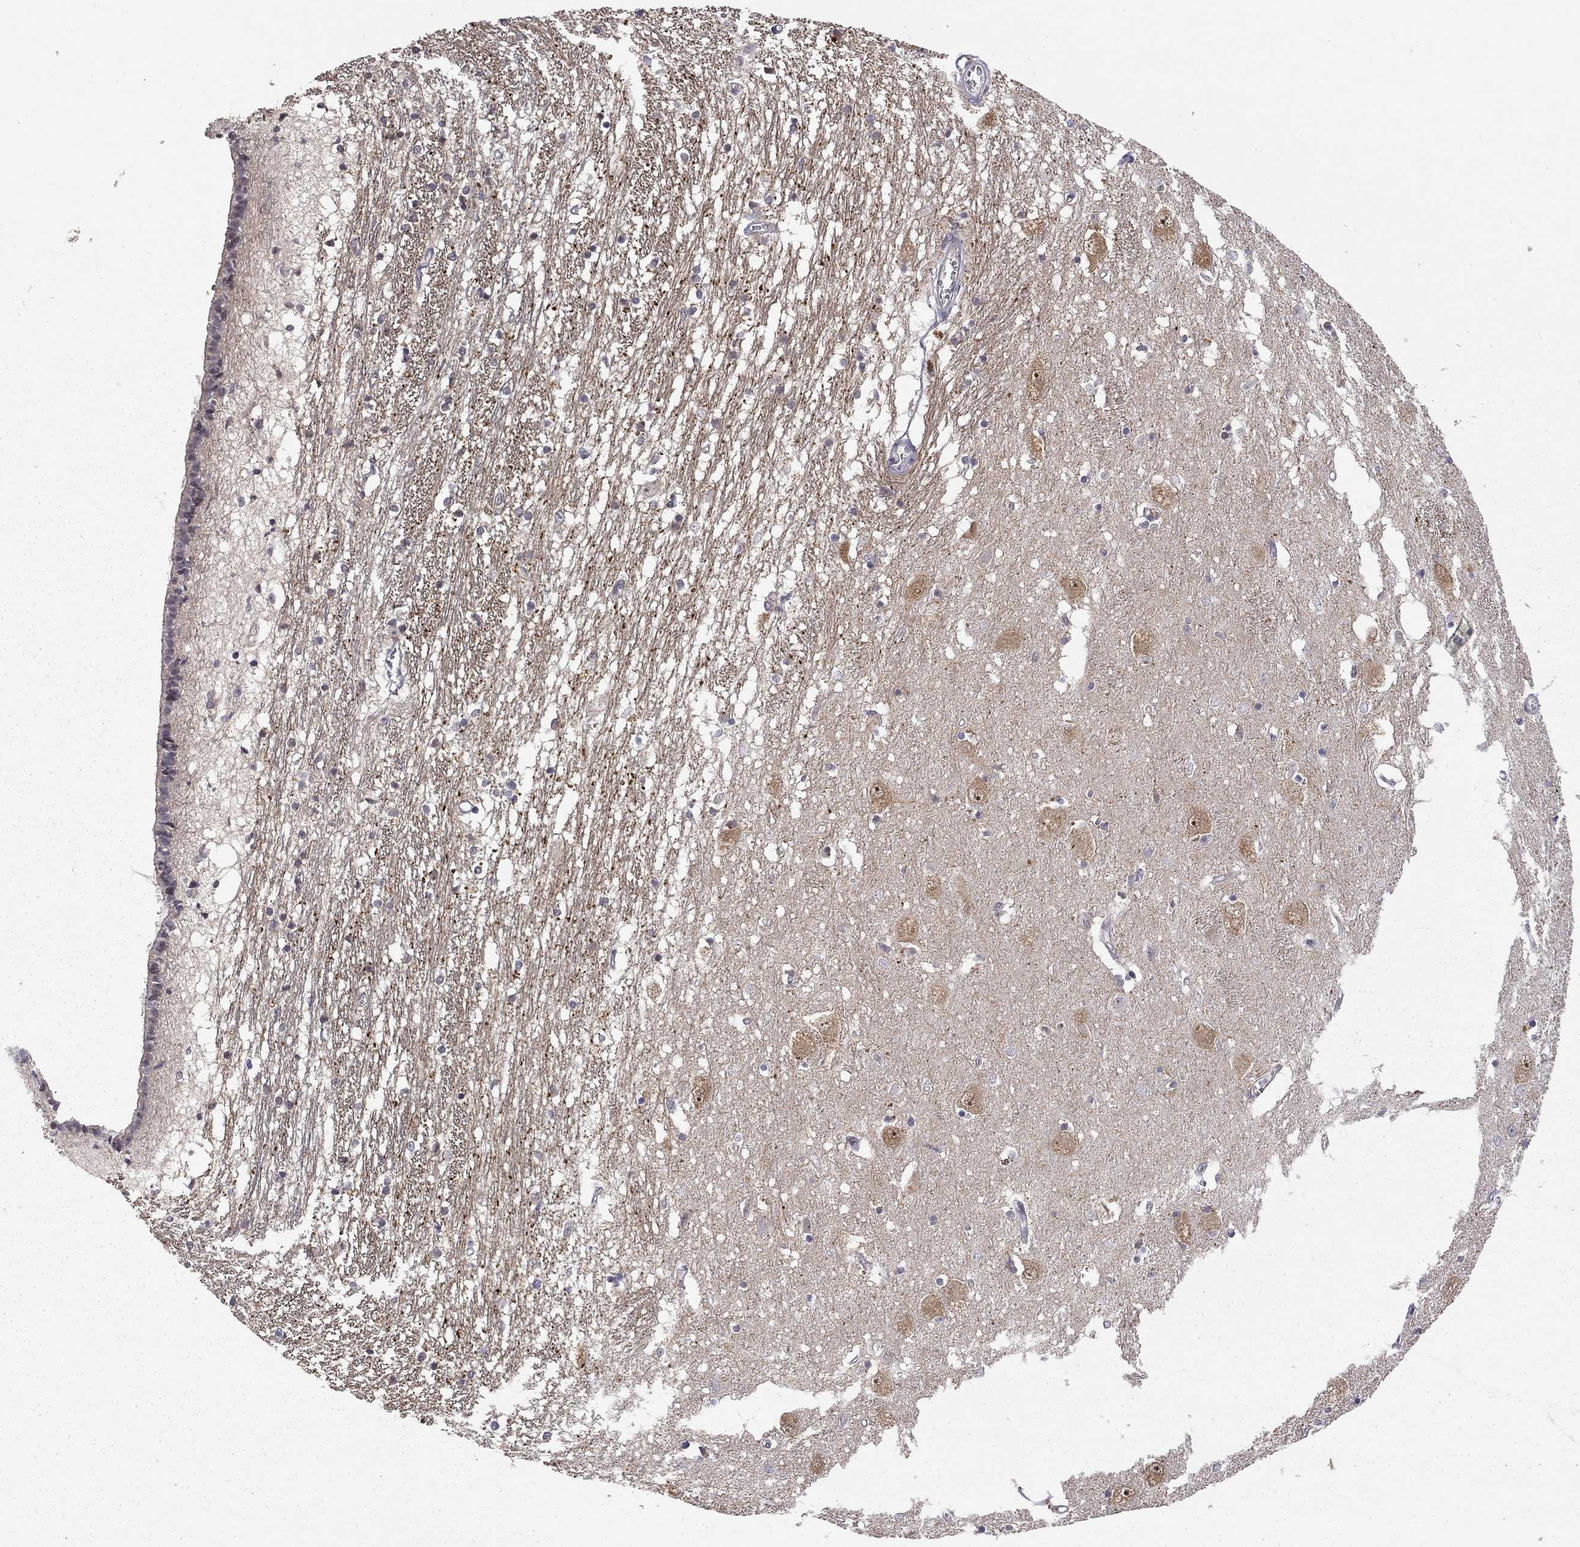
{"staining": {"intensity": "negative", "quantity": "none", "location": "none"}, "tissue": "caudate", "cell_type": "Glial cells", "image_type": "normal", "snomed": [{"axis": "morphology", "description": "Normal tissue, NOS"}, {"axis": "topography", "description": "Lateral ventricle wall"}], "caption": "The immunohistochemistry image has no significant expression in glial cells of caudate.", "gene": "STXBP6", "patient": {"sex": "female", "age": 71}}